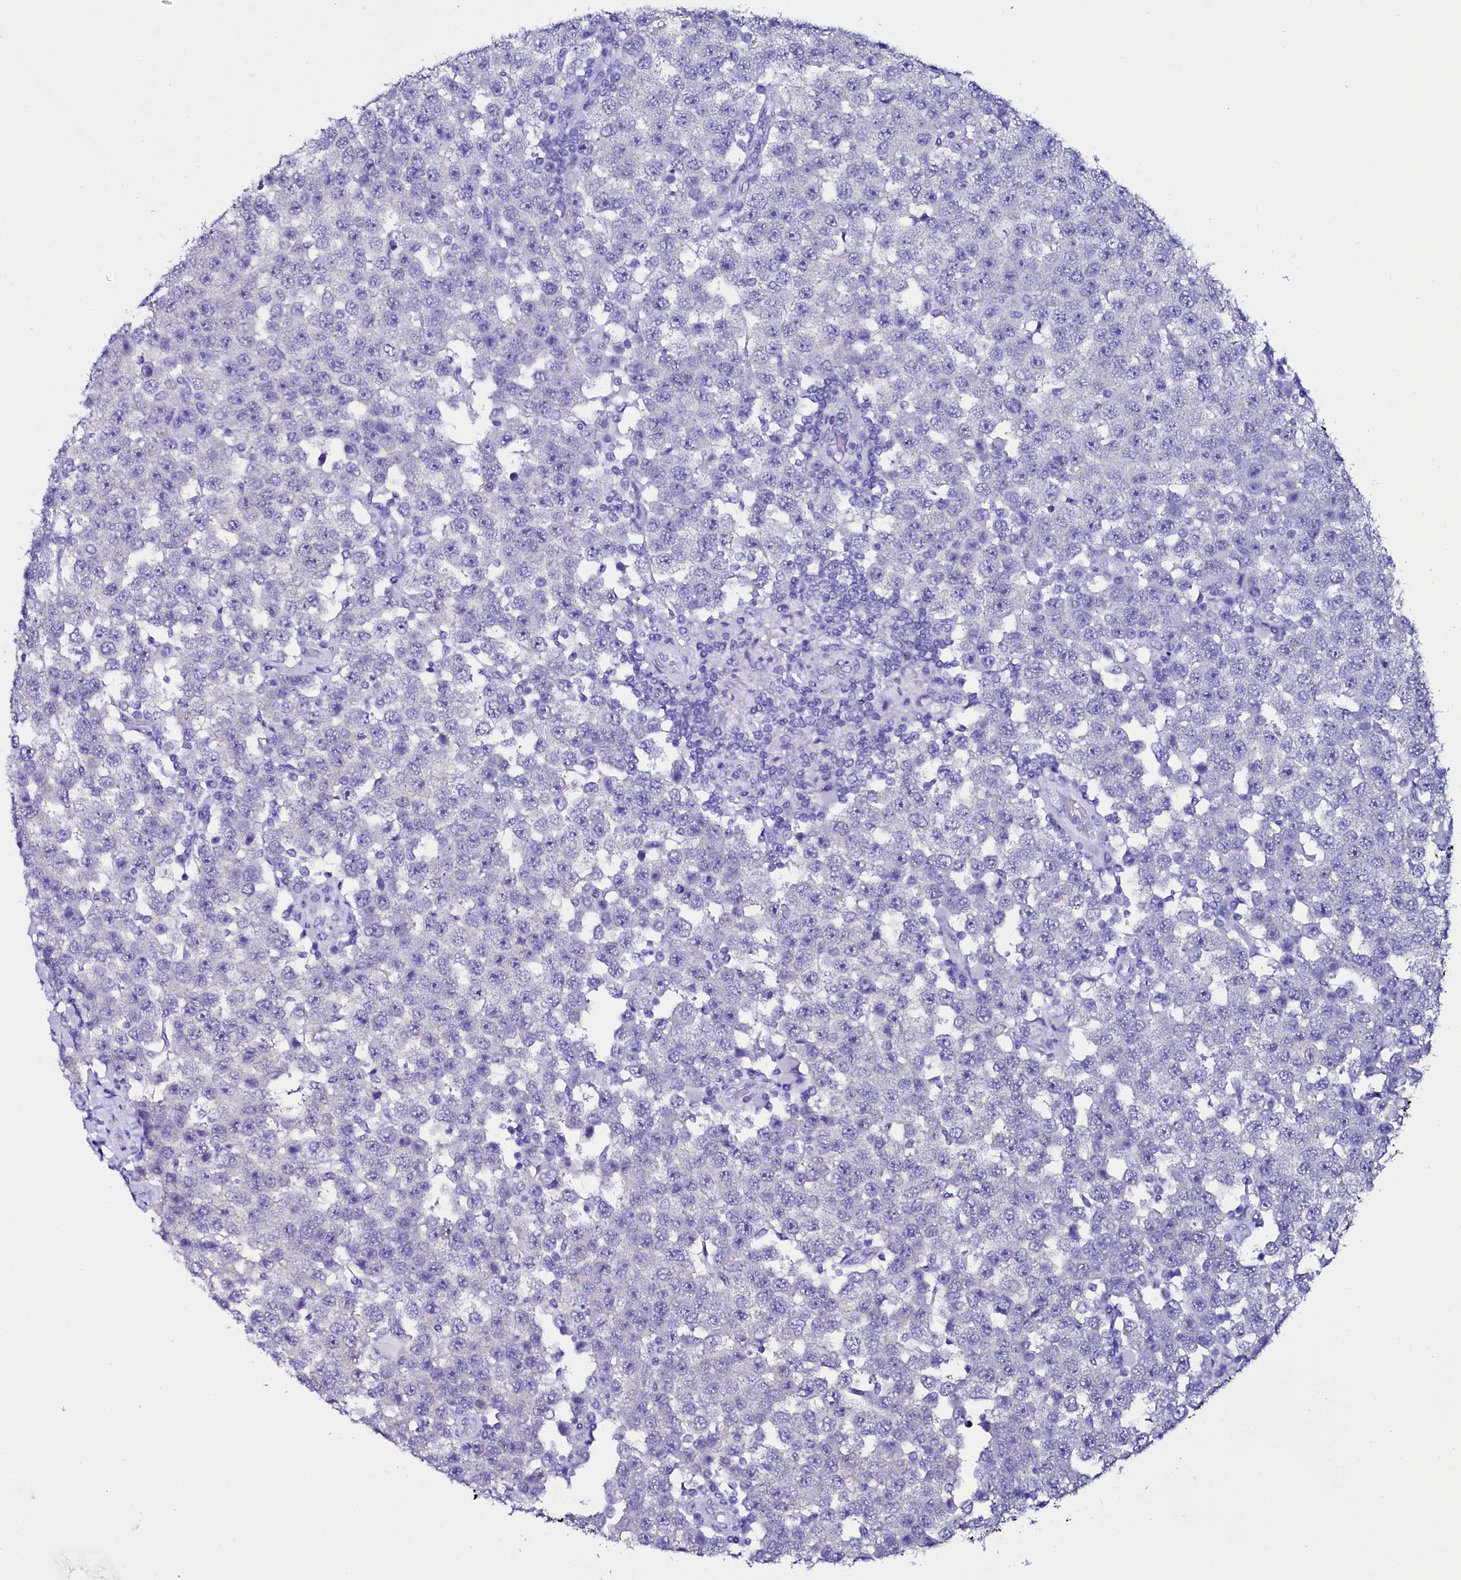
{"staining": {"intensity": "negative", "quantity": "none", "location": "none"}, "tissue": "testis cancer", "cell_type": "Tumor cells", "image_type": "cancer", "snomed": [{"axis": "morphology", "description": "Seminoma, NOS"}, {"axis": "topography", "description": "Testis"}], "caption": "High magnification brightfield microscopy of testis cancer (seminoma) stained with DAB (3,3'-diaminobenzidine) (brown) and counterstained with hematoxylin (blue): tumor cells show no significant positivity. Brightfield microscopy of IHC stained with DAB (3,3'-diaminobenzidine) (brown) and hematoxylin (blue), captured at high magnification.", "gene": "SORD", "patient": {"sex": "male", "age": 28}}